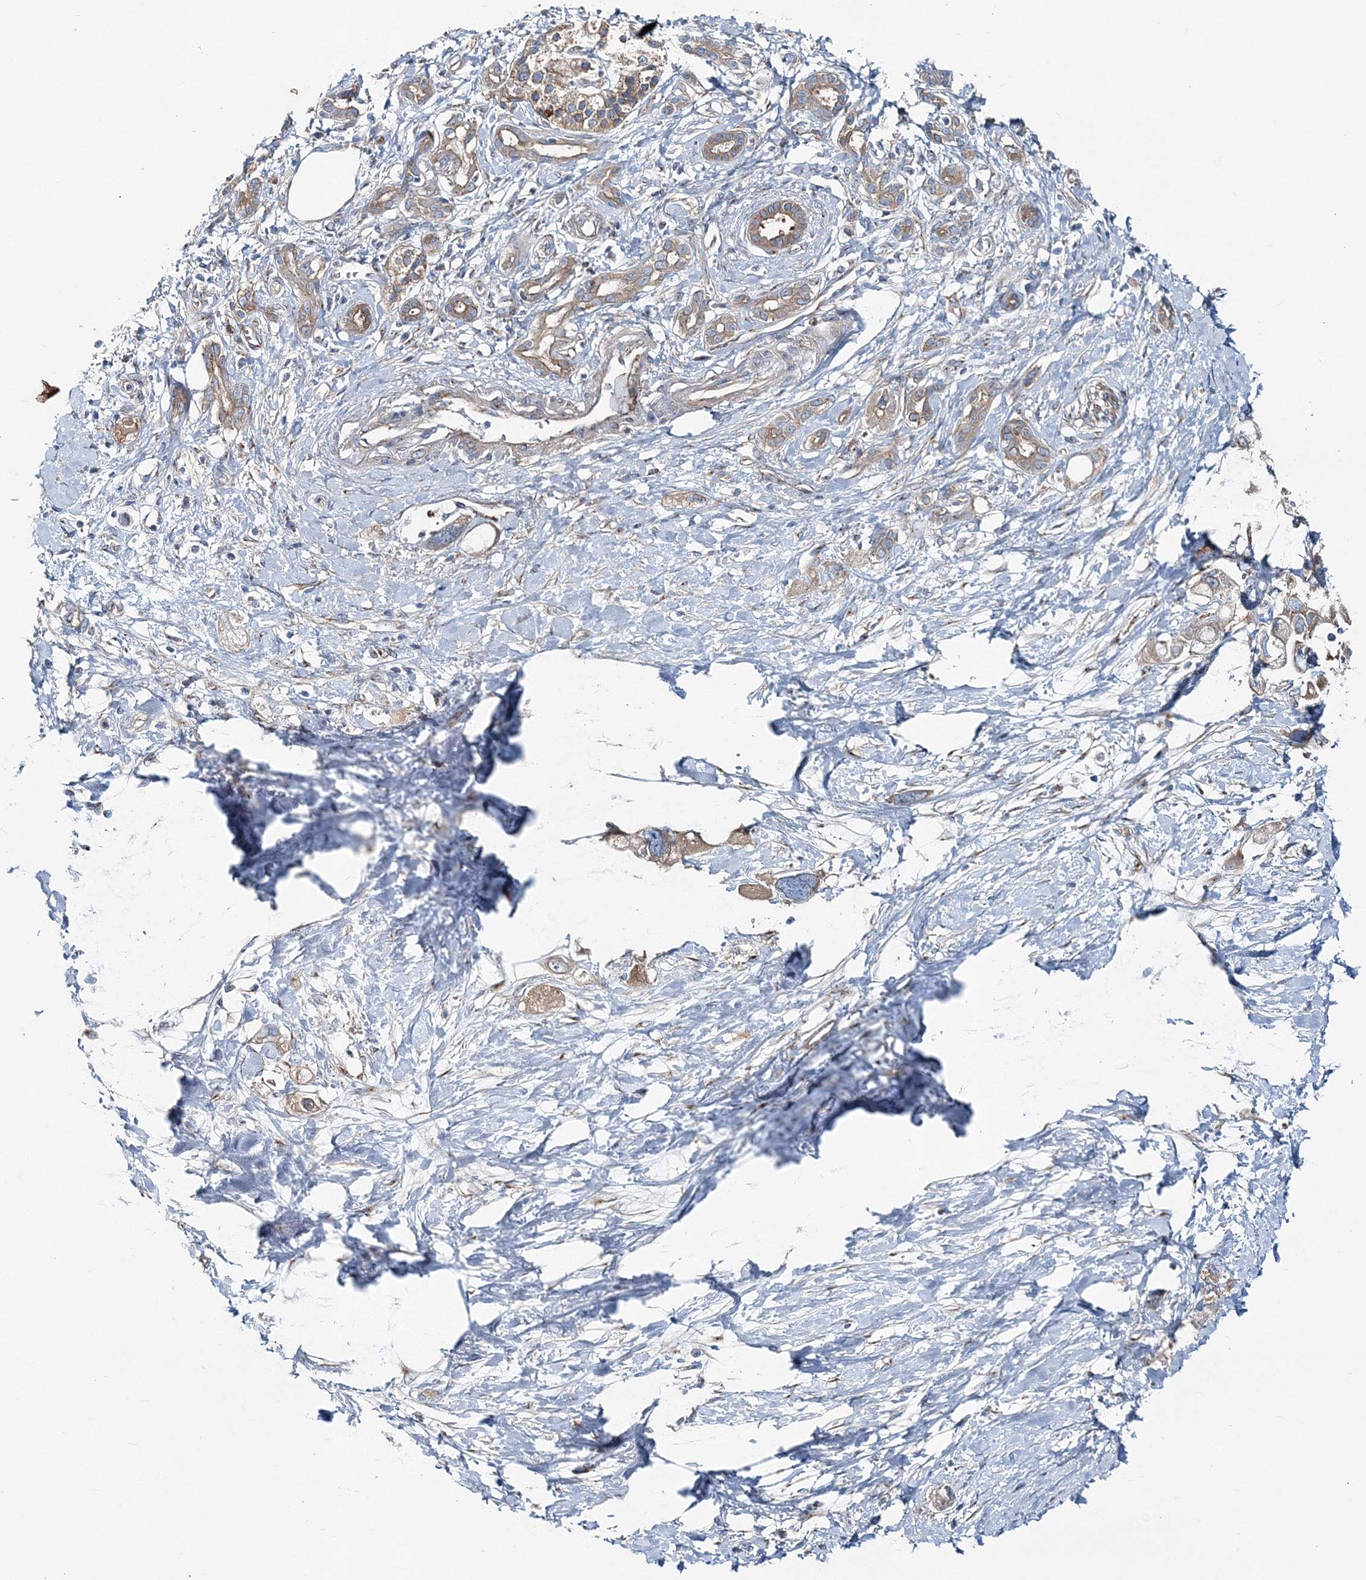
{"staining": {"intensity": "weak", "quantity": ">75%", "location": "cytoplasmic/membranous"}, "tissue": "pancreatic cancer", "cell_type": "Tumor cells", "image_type": "cancer", "snomed": [{"axis": "morphology", "description": "Adenocarcinoma, NOS"}, {"axis": "topography", "description": "Pancreas"}], "caption": "Immunohistochemistry (IHC) (DAB) staining of human pancreatic adenocarcinoma displays weak cytoplasmic/membranous protein staining in approximately >75% of tumor cells.", "gene": "MPHOSPH9", "patient": {"sex": "female", "age": 56}}